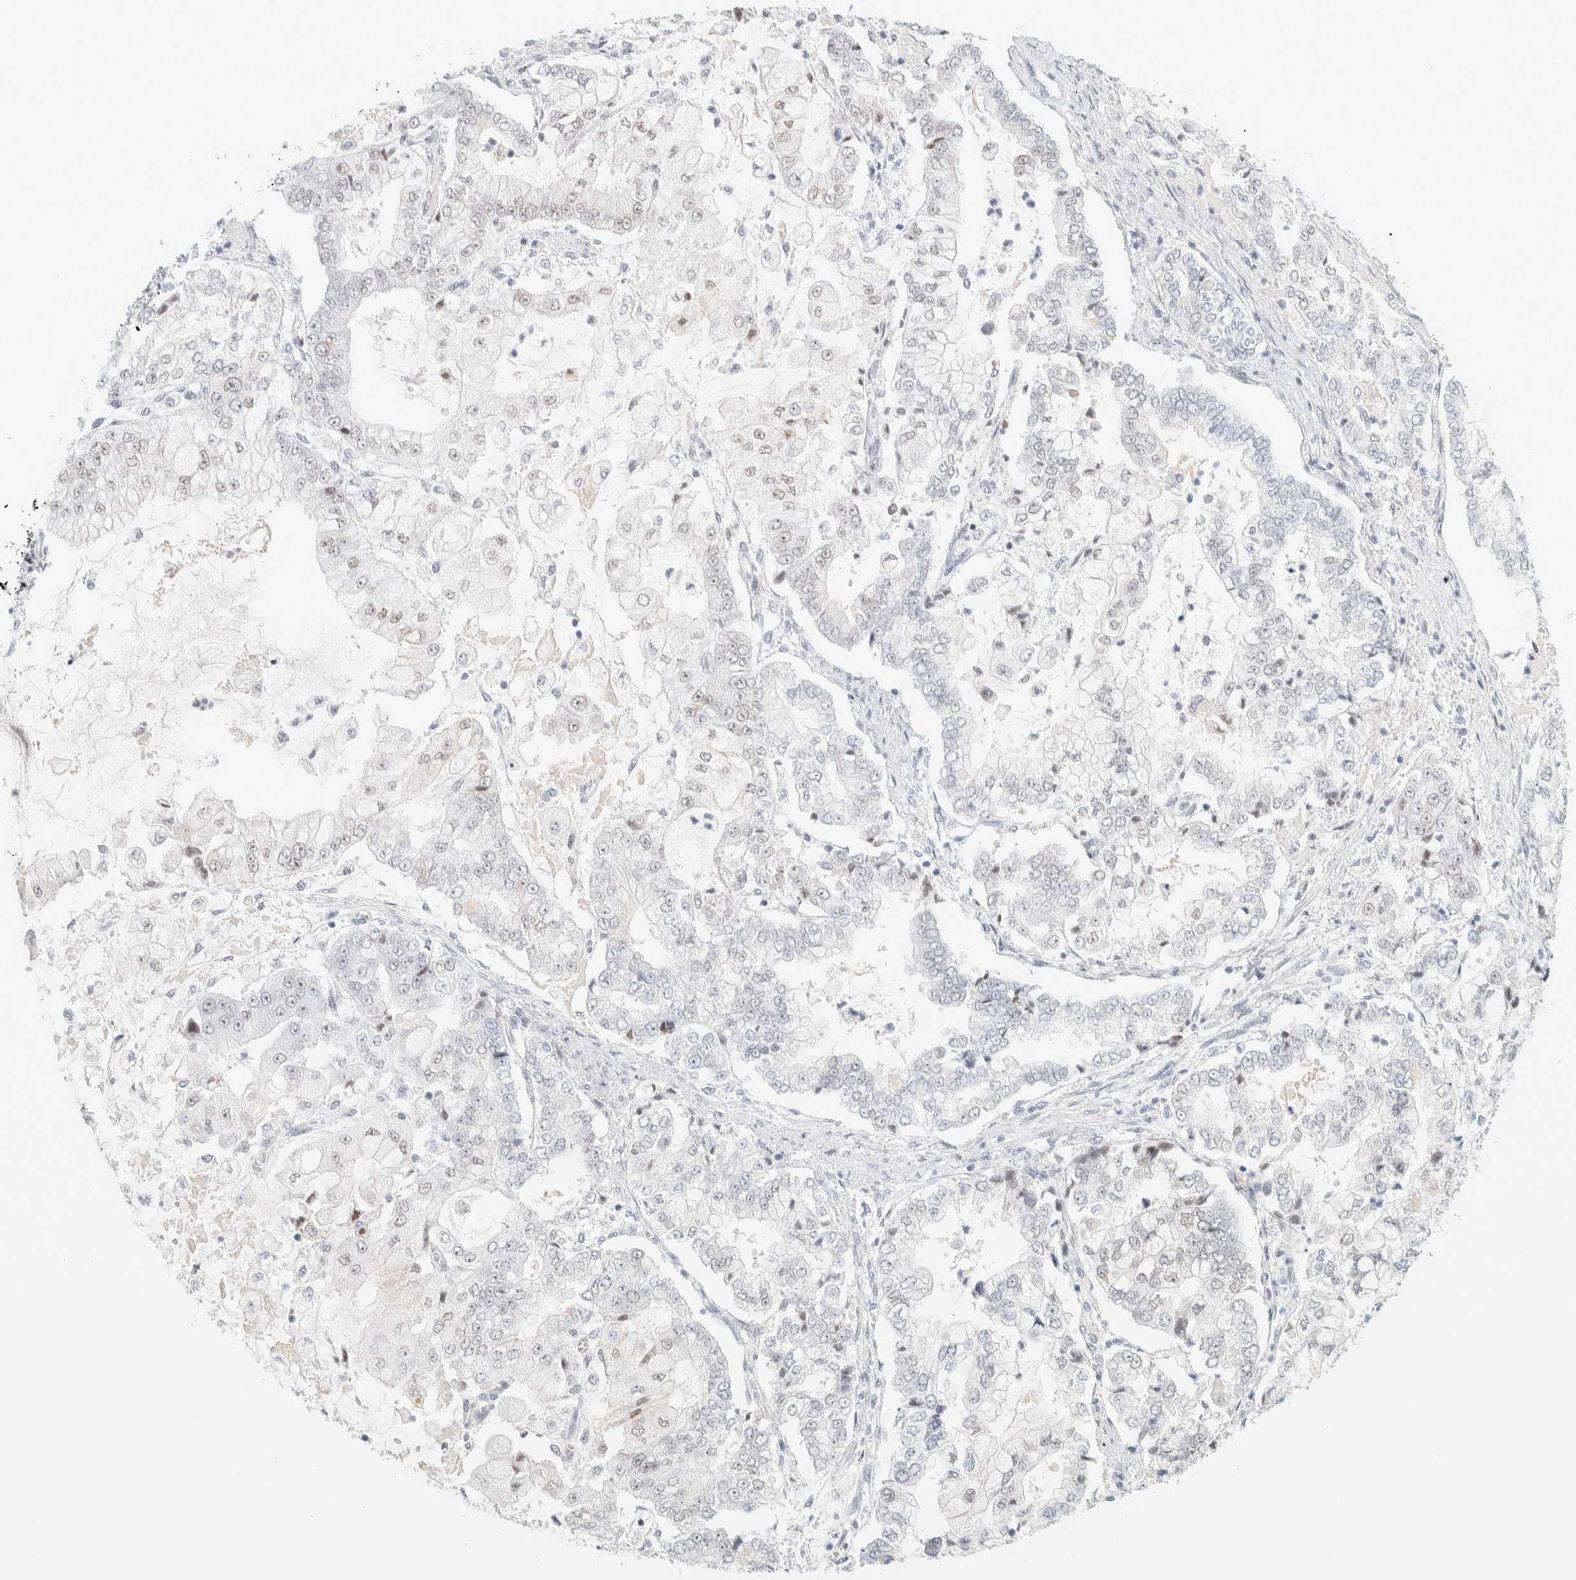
{"staining": {"intensity": "weak", "quantity": "<25%", "location": "nuclear"}, "tissue": "stomach cancer", "cell_type": "Tumor cells", "image_type": "cancer", "snomed": [{"axis": "morphology", "description": "Adenocarcinoma, NOS"}, {"axis": "topography", "description": "Stomach"}], "caption": "Stomach adenocarcinoma was stained to show a protein in brown. There is no significant positivity in tumor cells.", "gene": "CDH17", "patient": {"sex": "male", "age": 76}}